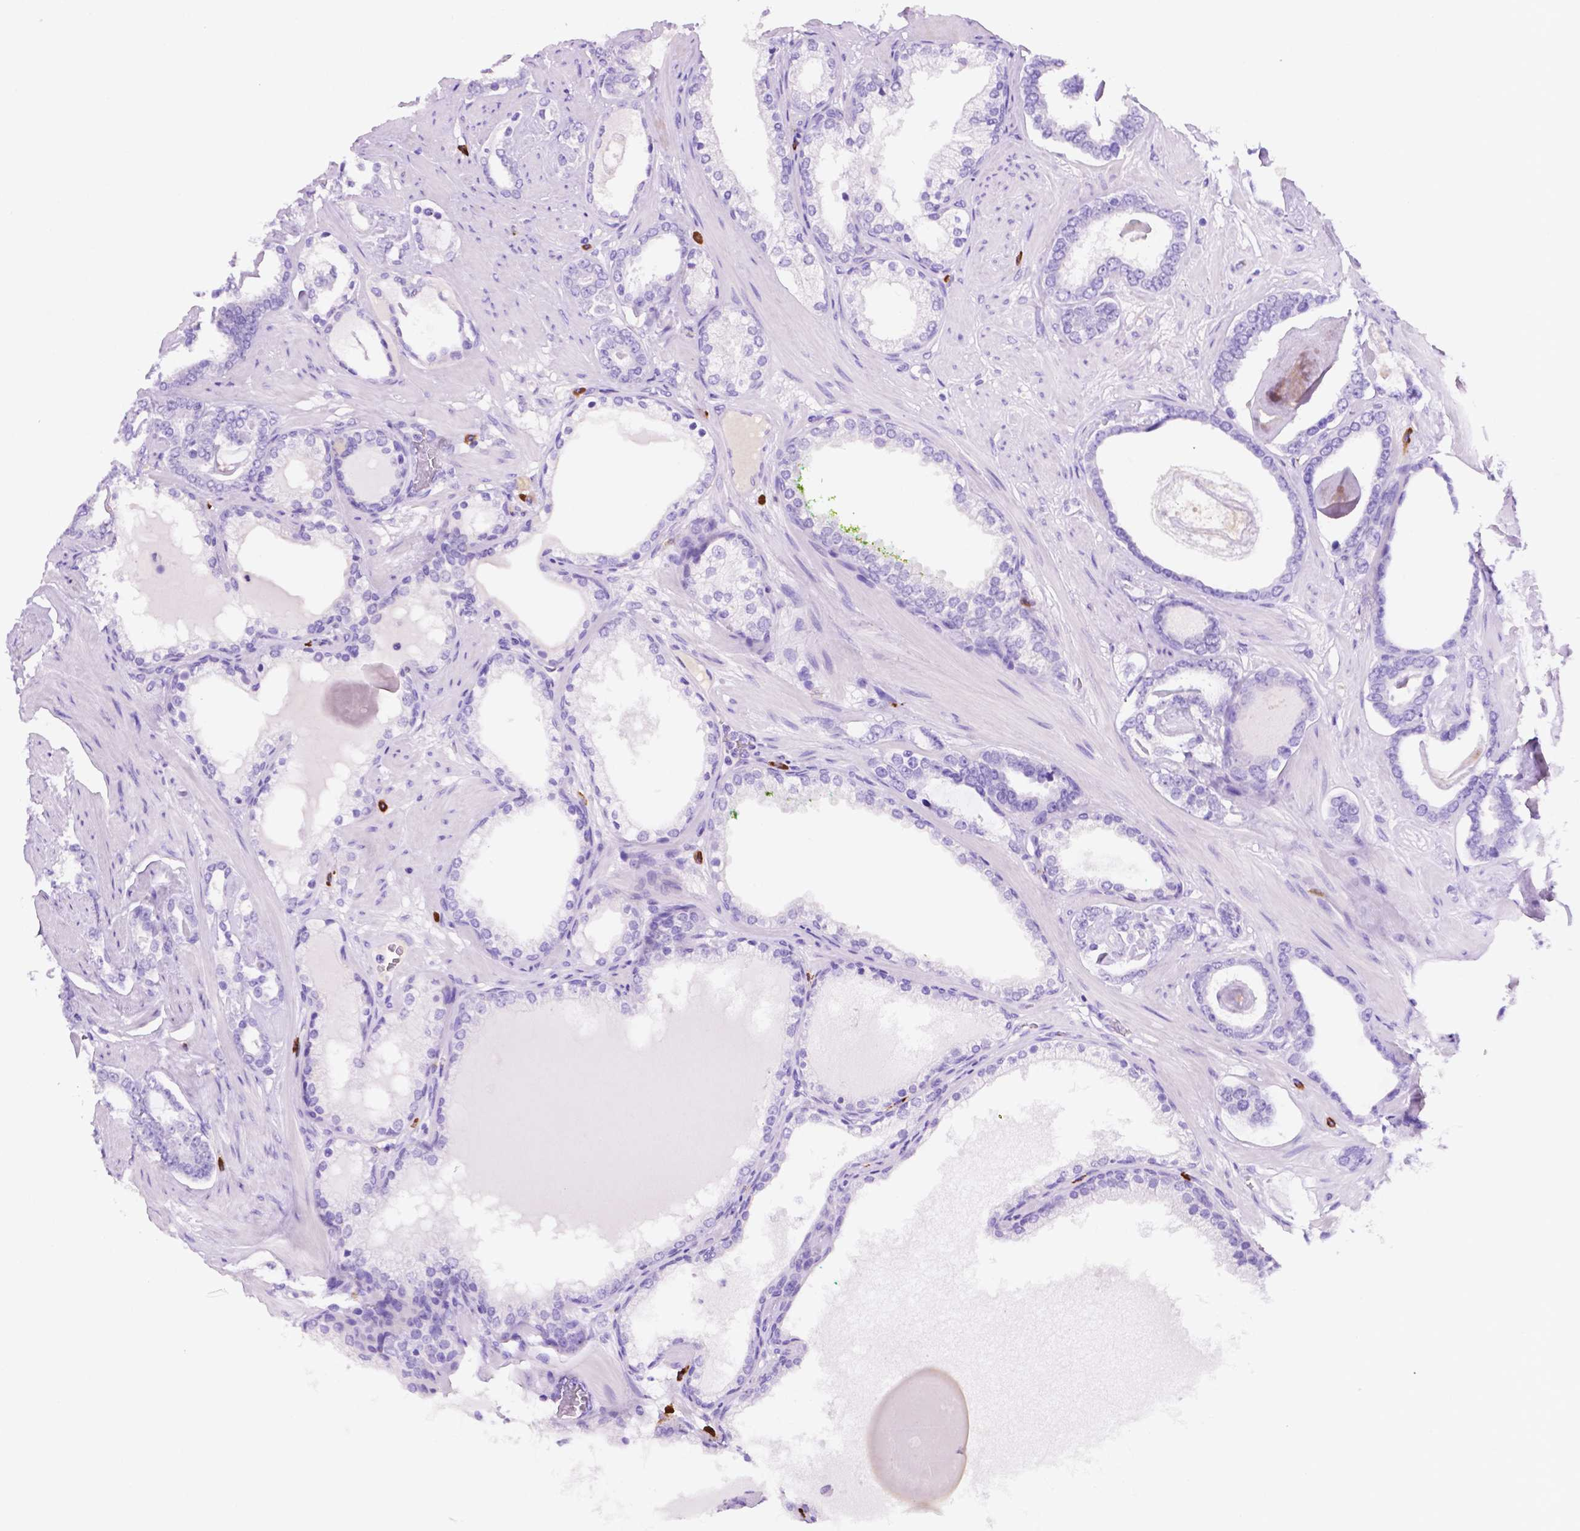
{"staining": {"intensity": "negative", "quantity": "none", "location": "none"}, "tissue": "prostate cancer", "cell_type": "Tumor cells", "image_type": "cancer", "snomed": [{"axis": "morphology", "description": "Adenocarcinoma, High grade"}, {"axis": "topography", "description": "Prostate"}], "caption": "Prostate high-grade adenocarcinoma was stained to show a protein in brown. There is no significant positivity in tumor cells.", "gene": "FOXB2", "patient": {"sex": "male", "age": 63}}